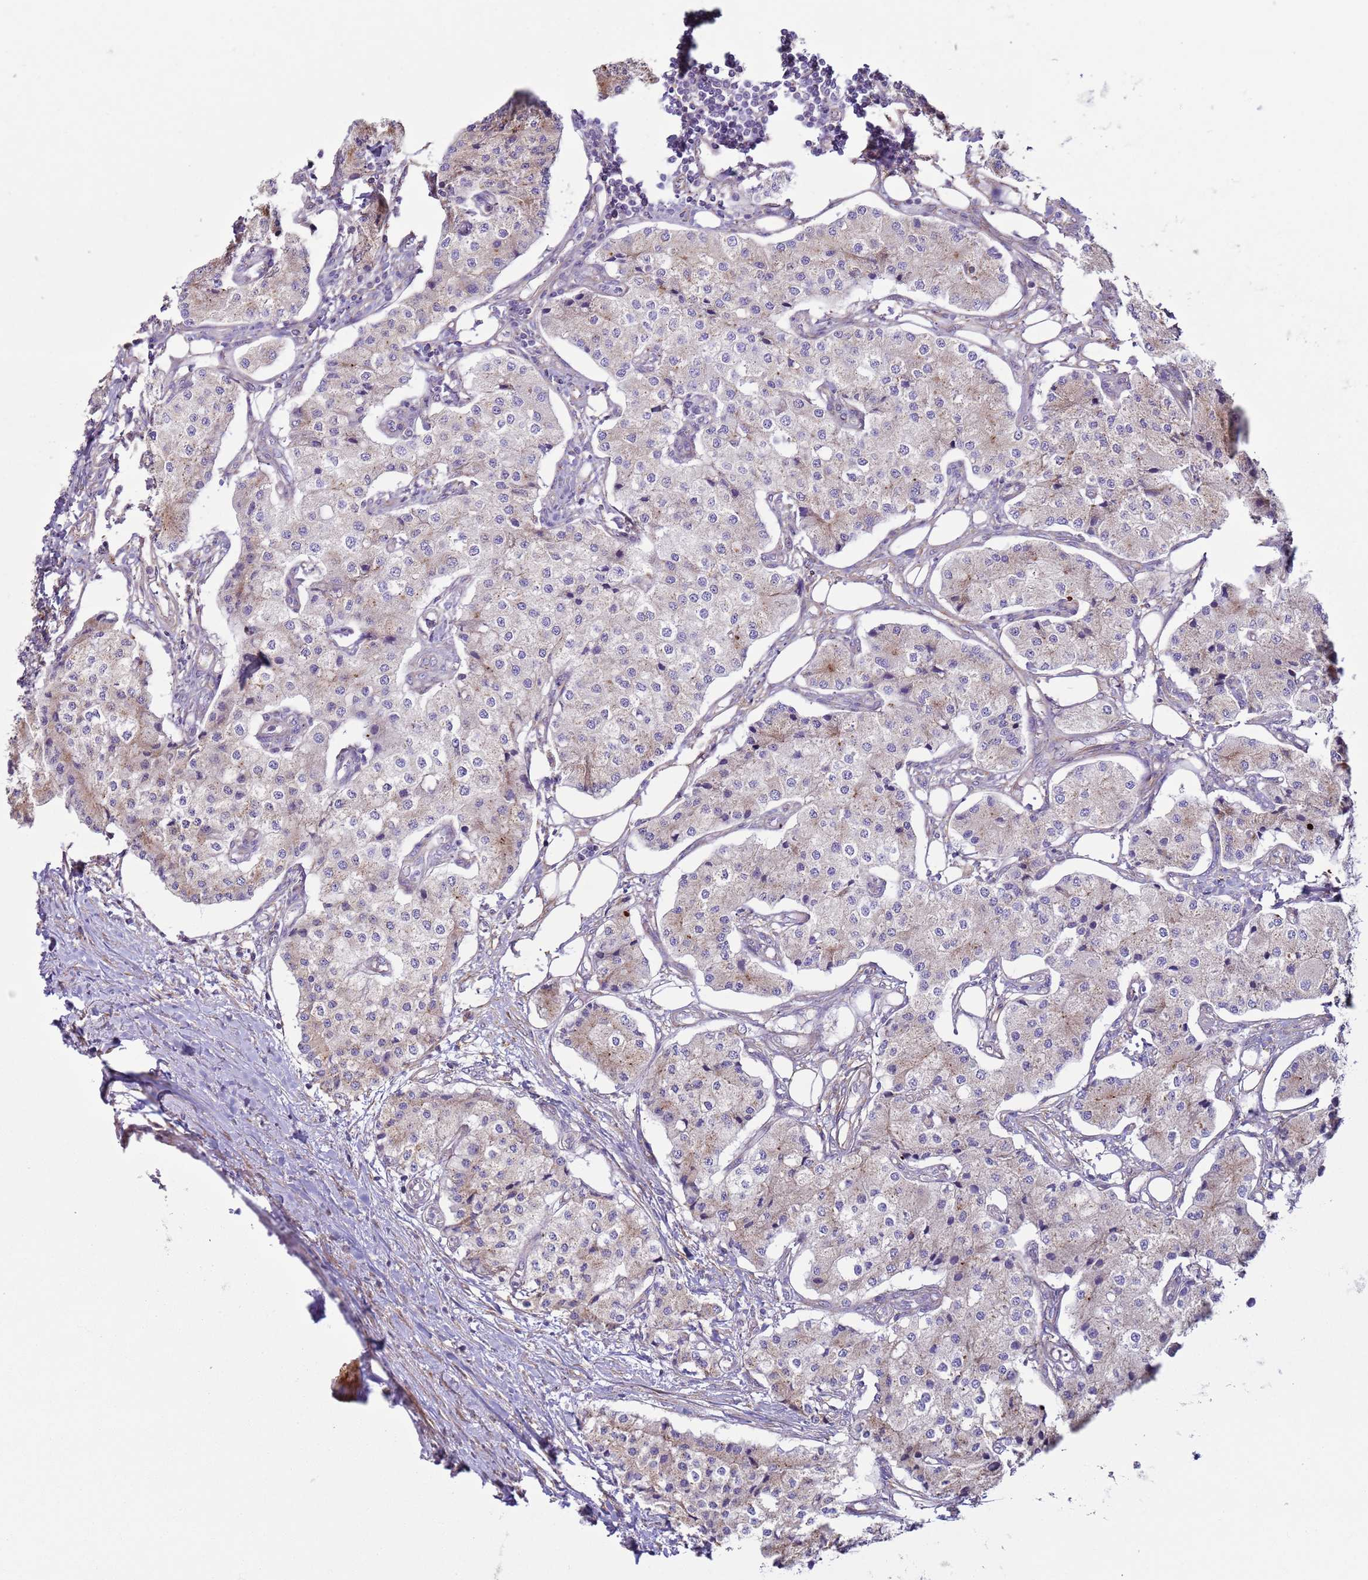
{"staining": {"intensity": "negative", "quantity": "none", "location": "none"}, "tissue": "carcinoid", "cell_type": "Tumor cells", "image_type": "cancer", "snomed": [{"axis": "morphology", "description": "Carcinoid, malignant, NOS"}, {"axis": "topography", "description": "Colon"}], "caption": "An immunohistochemistry (IHC) histopathology image of carcinoid is shown. There is no staining in tumor cells of carcinoid.", "gene": "HEATR1", "patient": {"sex": "female", "age": 52}}